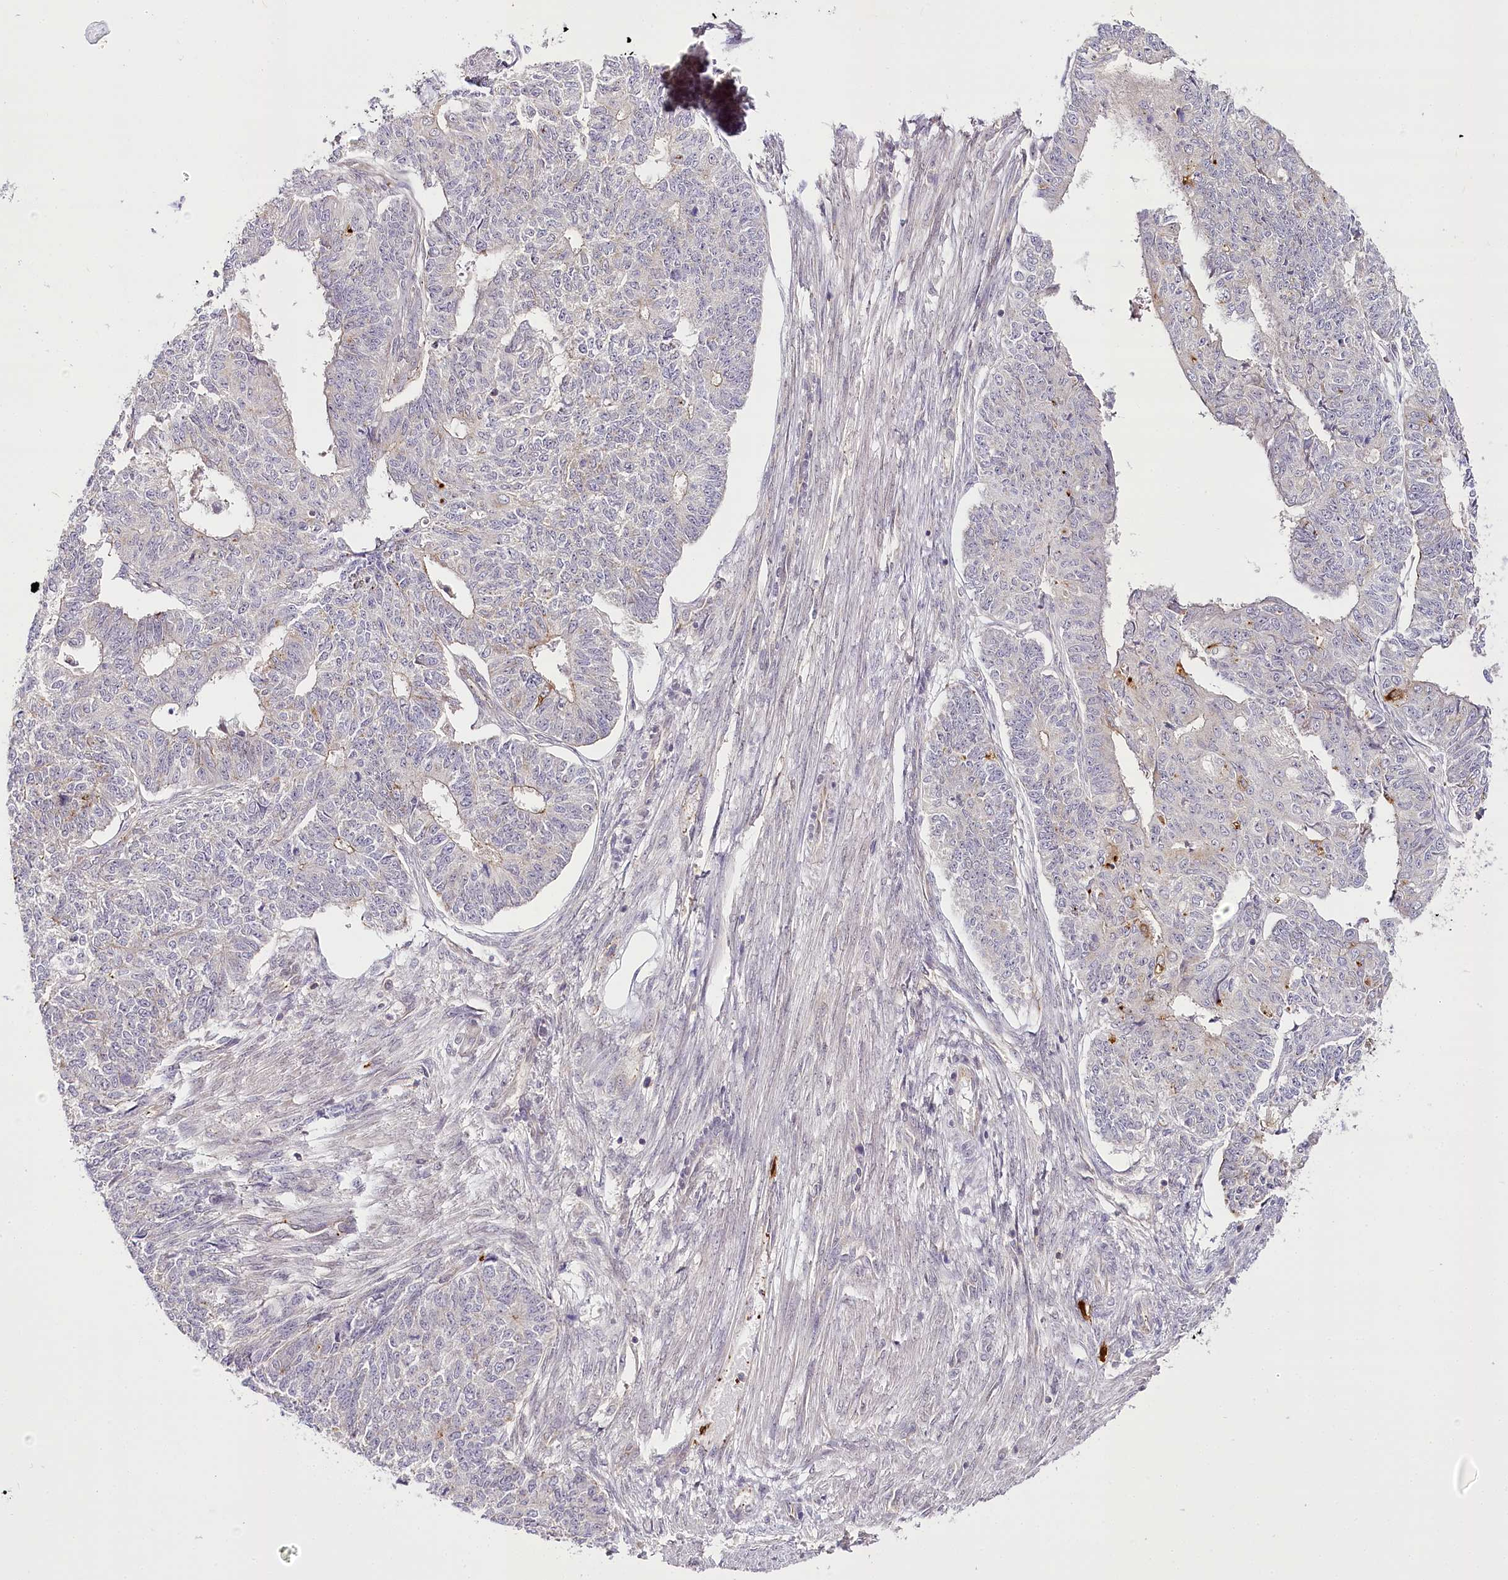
{"staining": {"intensity": "weak", "quantity": "<25%", "location": "cytoplasmic/membranous"}, "tissue": "endometrial cancer", "cell_type": "Tumor cells", "image_type": "cancer", "snomed": [{"axis": "morphology", "description": "Adenocarcinoma, NOS"}, {"axis": "topography", "description": "Endometrium"}], "caption": "Adenocarcinoma (endometrial) stained for a protein using immunohistochemistry (IHC) demonstrates no expression tumor cells.", "gene": "VWA5A", "patient": {"sex": "female", "age": 32}}